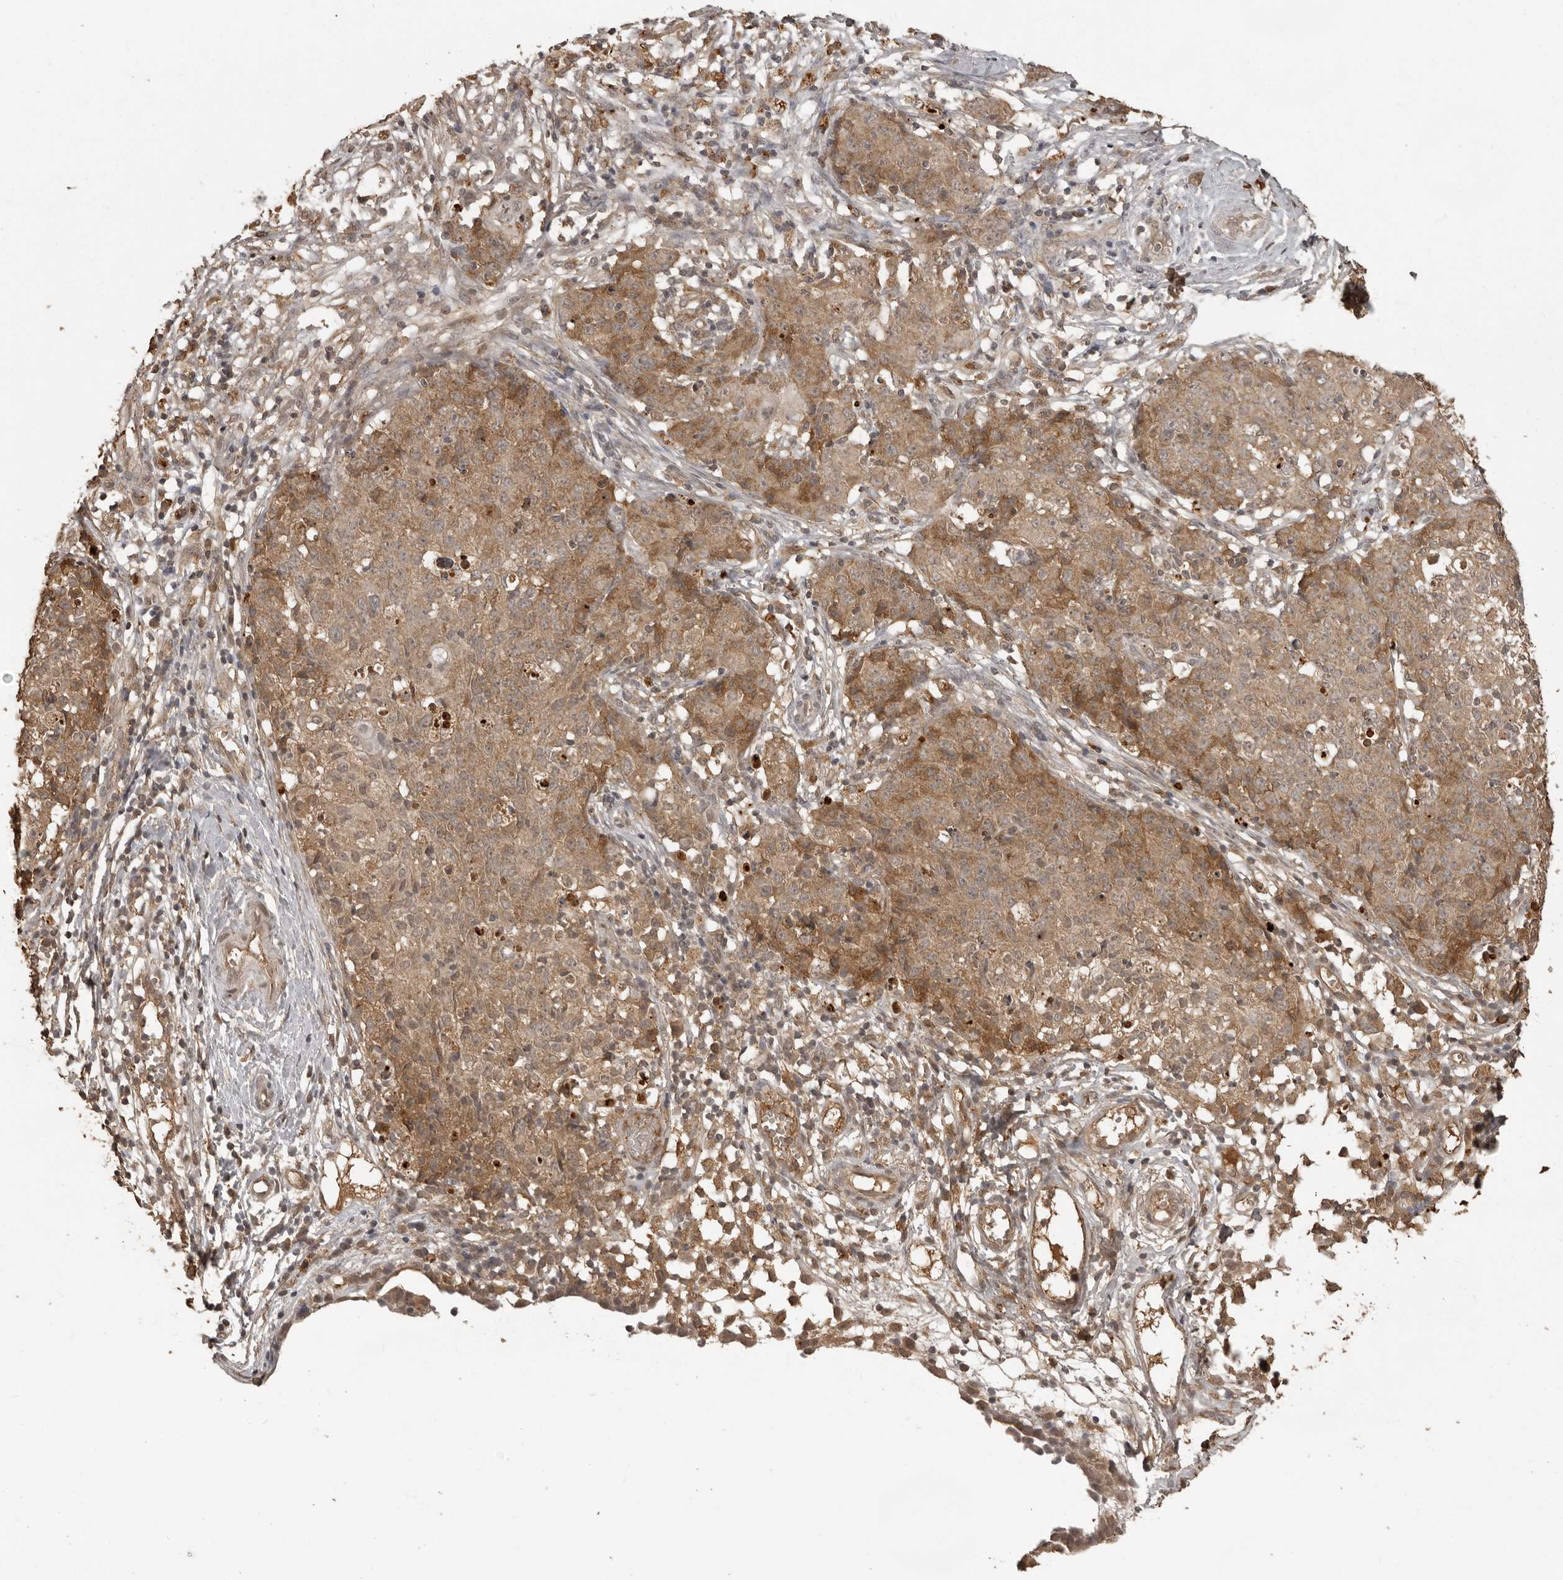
{"staining": {"intensity": "moderate", "quantity": ">75%", "location": "cytoplasmic/membranous"}, "tissue": "ovarian cancer", "cell_type": "Tumor cells", "image_type": "cancer", "snomed": [{"axis": "morphology", "description": "Carcinoma, endometroid"}, {"axis": "topography", "description": "Ovary"}], "caption": "The photomicrograph shows staining of ovarian endometroid carcinoma, revealing moderate cytoplasmic/membranous protein positivity (brown color) within tumor cells.", "gene": "CTF1", "patient": {"sex": "female", "age": 42}}